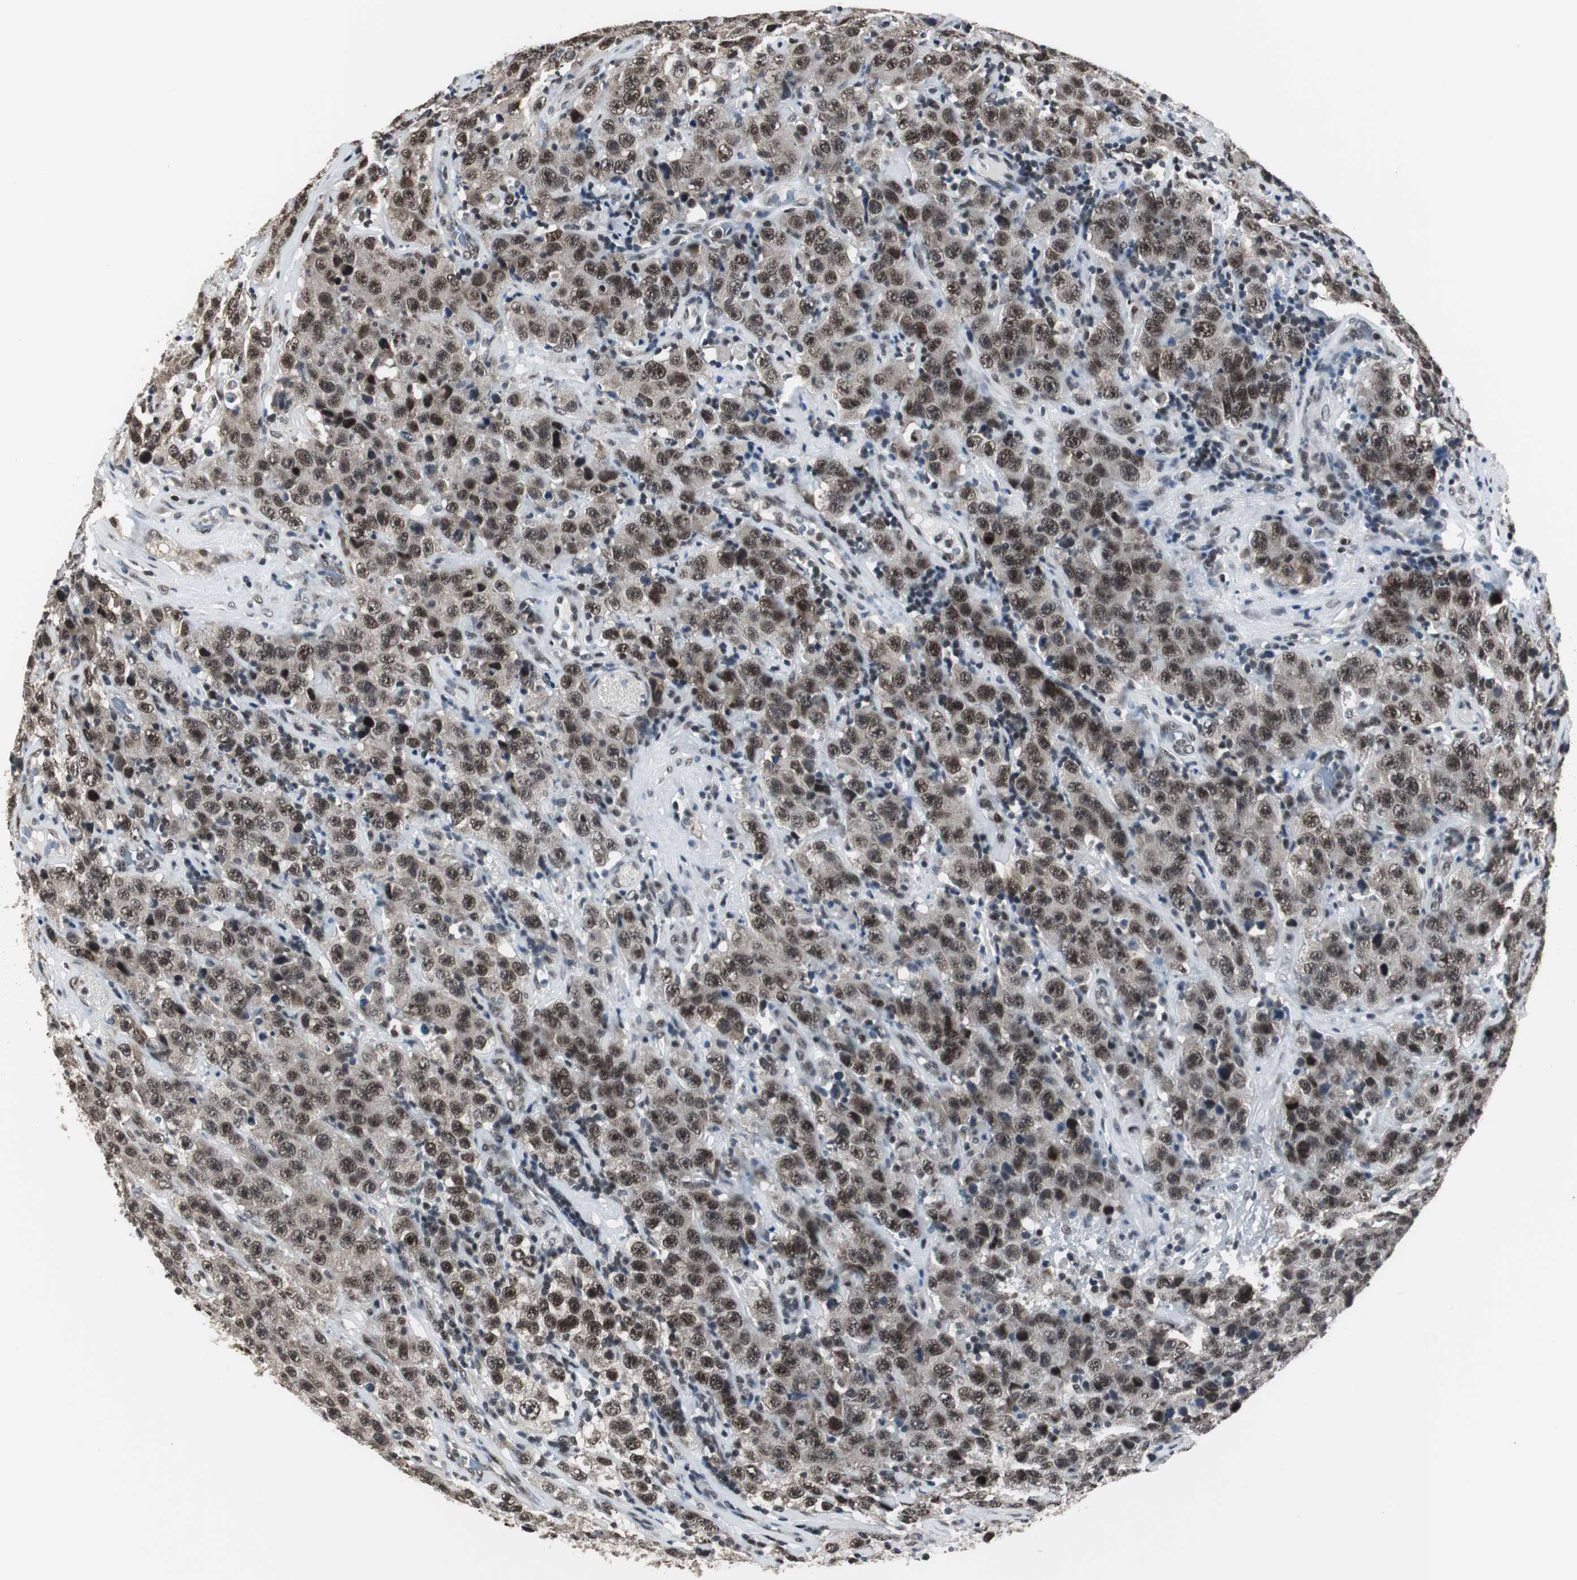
{"staining": {"intensity": "strong", "quantity": ">75%", "location": "nuclear"}, "tissue": "testis cancer", "cell_type": "Tumor cells", "image_type": "cancer", "snomed": [{"axis": "morphology", "description": "Seminoma, NOS"}, {"axis": "topography", "description": "Testis"}], "caption": "Testis cancer was stained to show a protein in brown. There is high levels of strong nuclear positivity in approximately >75% of tumor cells. The protein is stained brown, and the nuclei are stained in blue (DAB IHC with brightfield microscopy, high magnification).", "gene": "CDK9", "patient": {"sex": "male", "age": 52}}